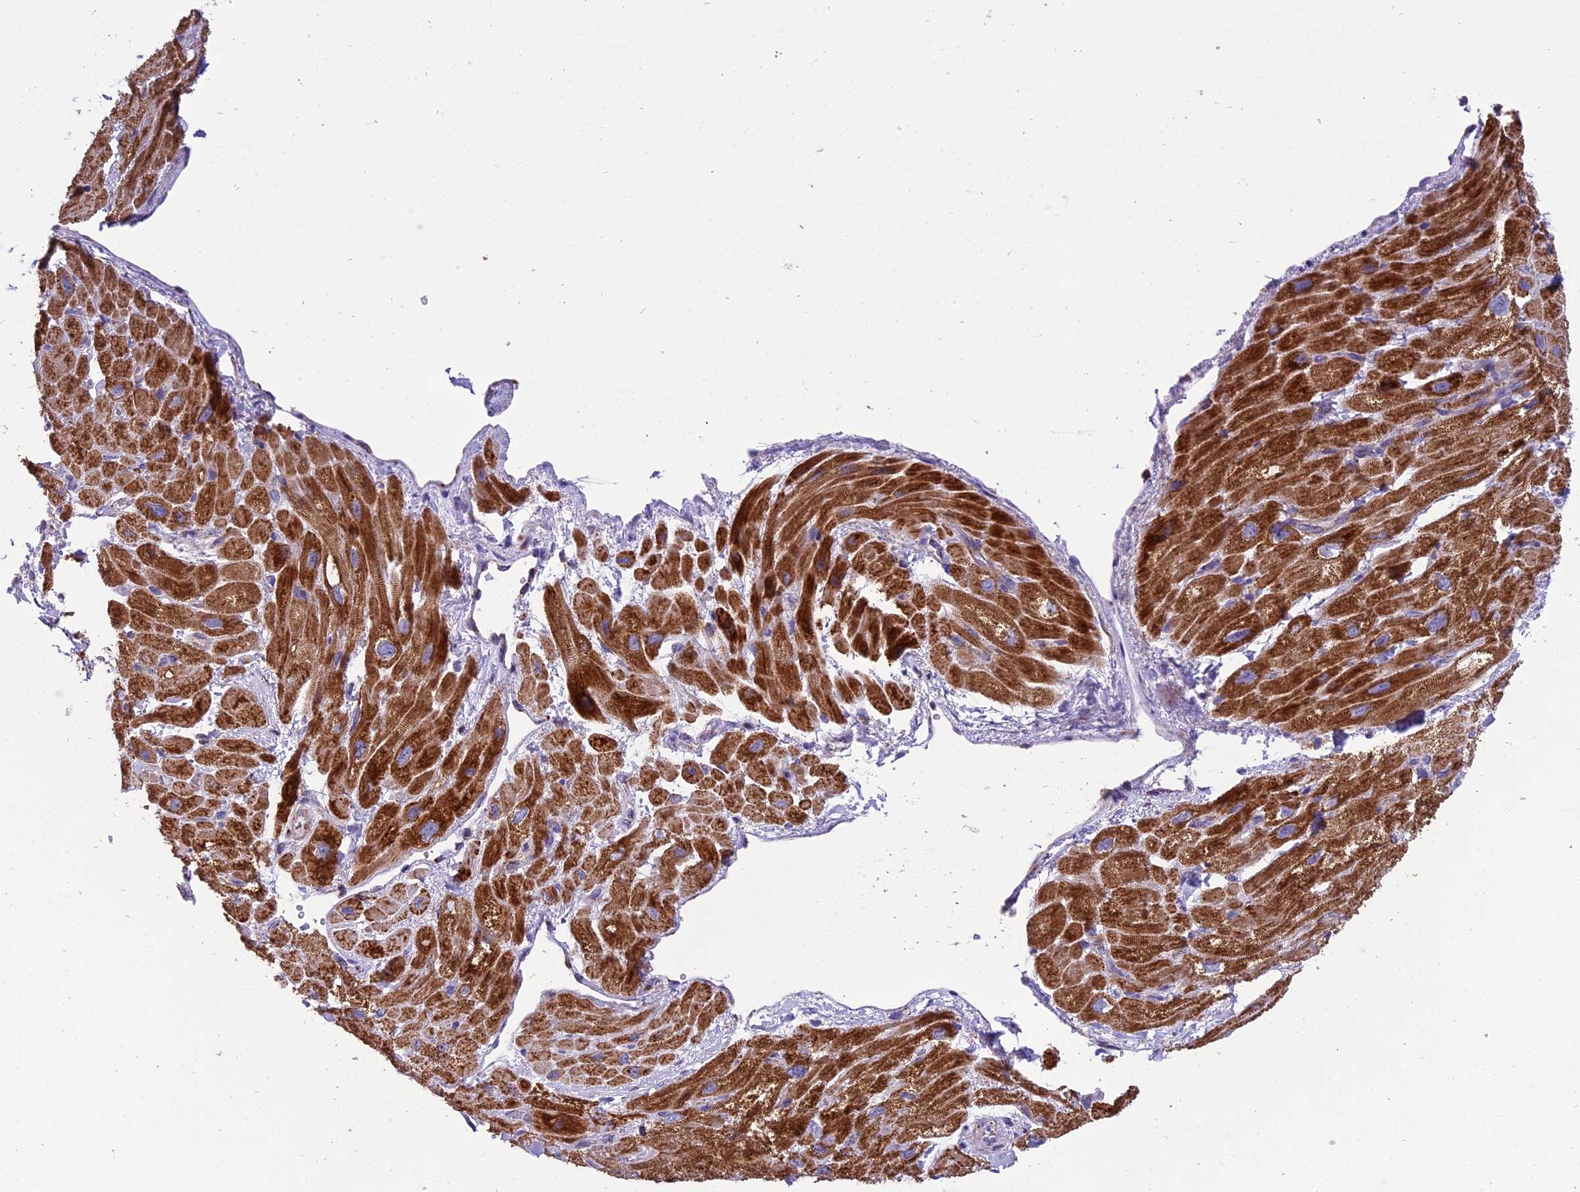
{"staining": {"intensity": "strong", "quantity": ">75%", "location": "cytoplasmic/membranous"}, "tissue": "heart muscle", "cell_type": "Cardiomyocytes", "image_type": "normal", "snomed": [{"axis": "morphology", "description": "Normal tissue, NOS"}, {"axis": "topography", "description": "Heart"}], "caption": "Approximately >75% of cardiomyocytes in unremarkable heart muscle demonstrate strong cytoplasmic/membranous protein expression as visualized by brown immunohistochemical staining.", "gene": "MRPS34", "patient": {"sex": "male", "age": 65}}